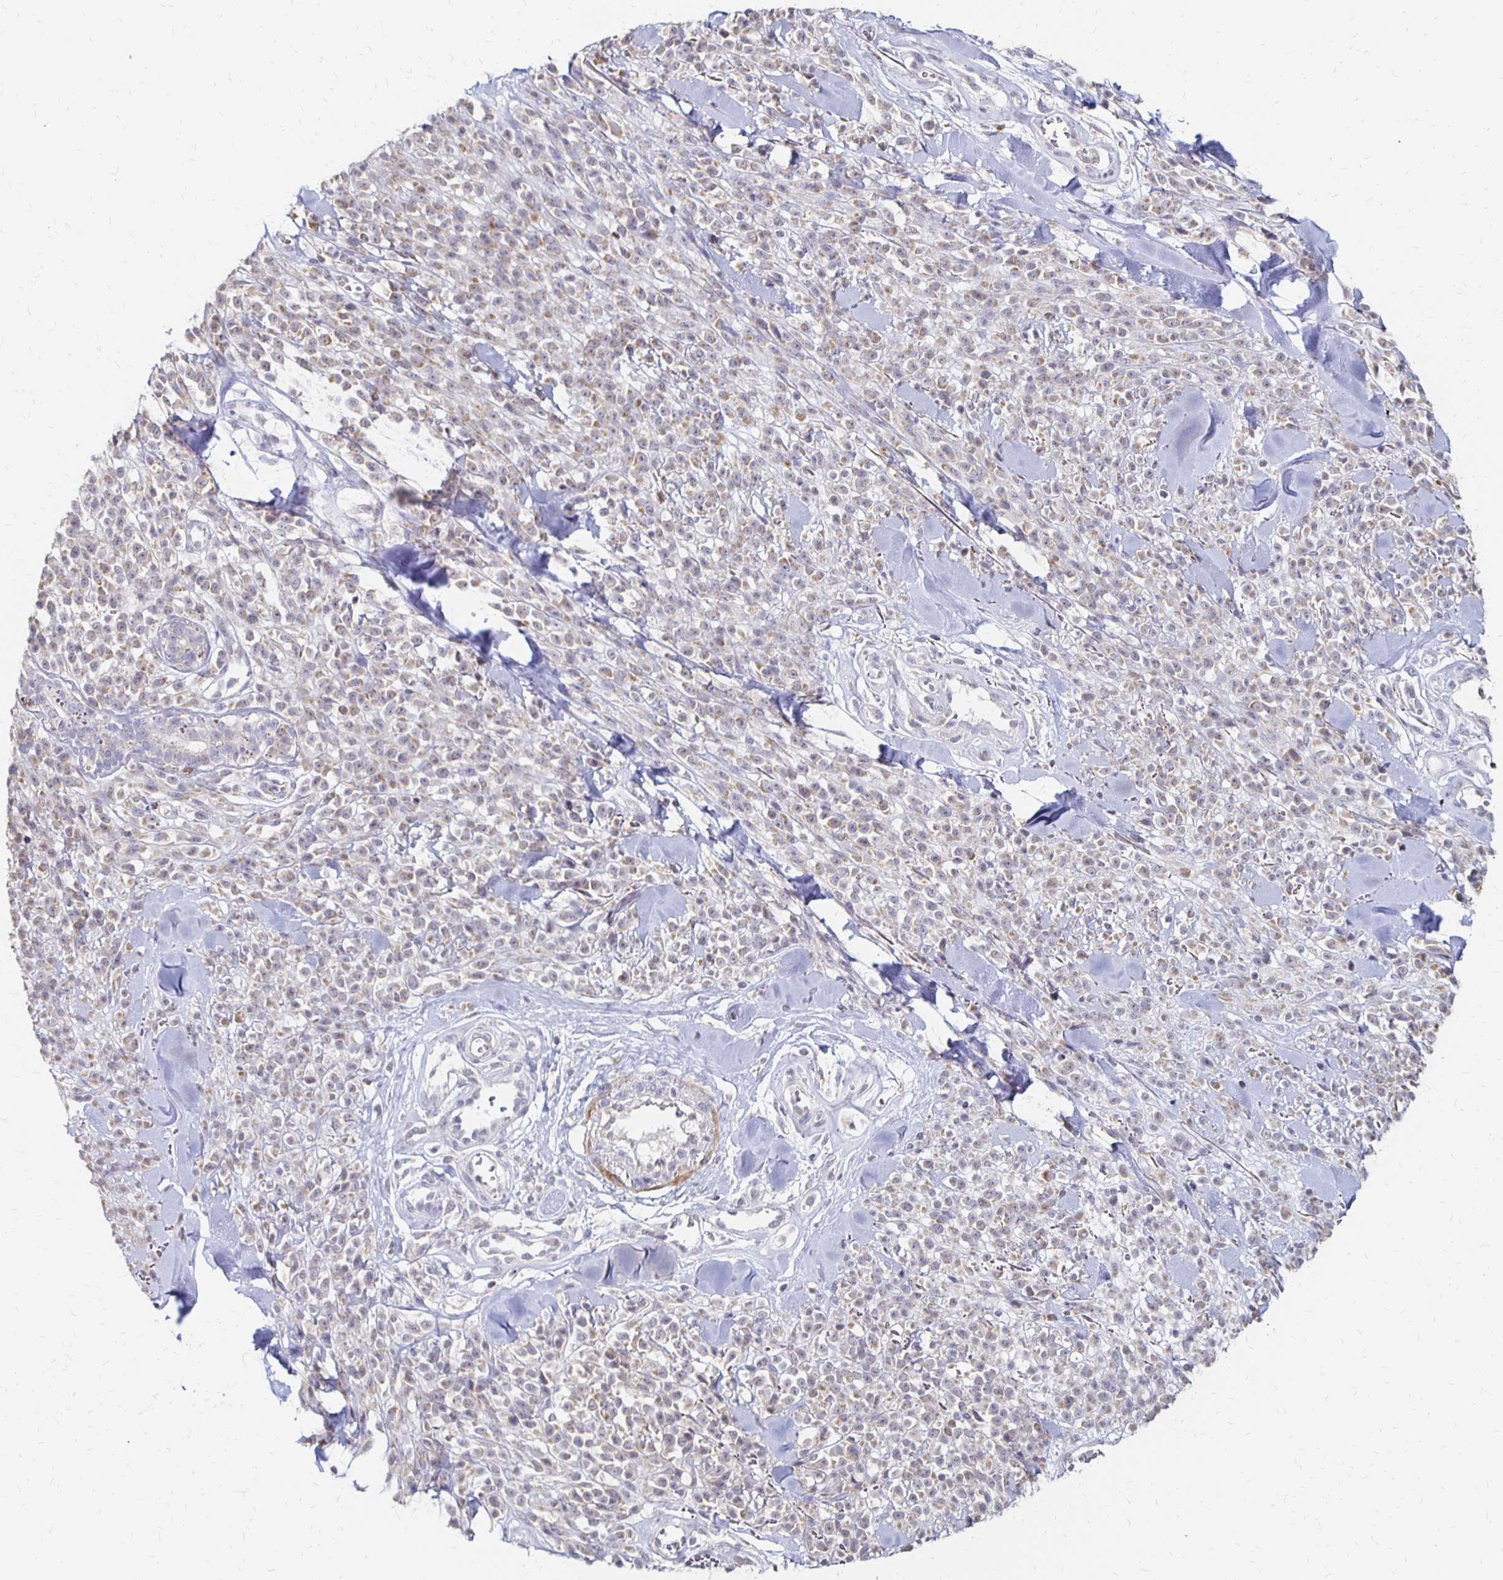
{"staining": {"intensity": "weak", "quantity": "<25%", "location": "cytoplasmic/membranous"}, "tissue": "melanoma", "cell_type": "Tumor cells", "image_type": "cancer", "snomed": [{"axis": "morphology", "description": "Malignant melanoma, NOS"}, {"axis": "topography", "description": "Skin"}, {"axis": "topography", "description": "Skin of trunk"}], "caption": "Protein analysis of melanoma shows no significant expression in tumor cells.", "gene": "ATOSB", "patient": {"sex": "male", "age": 74}}